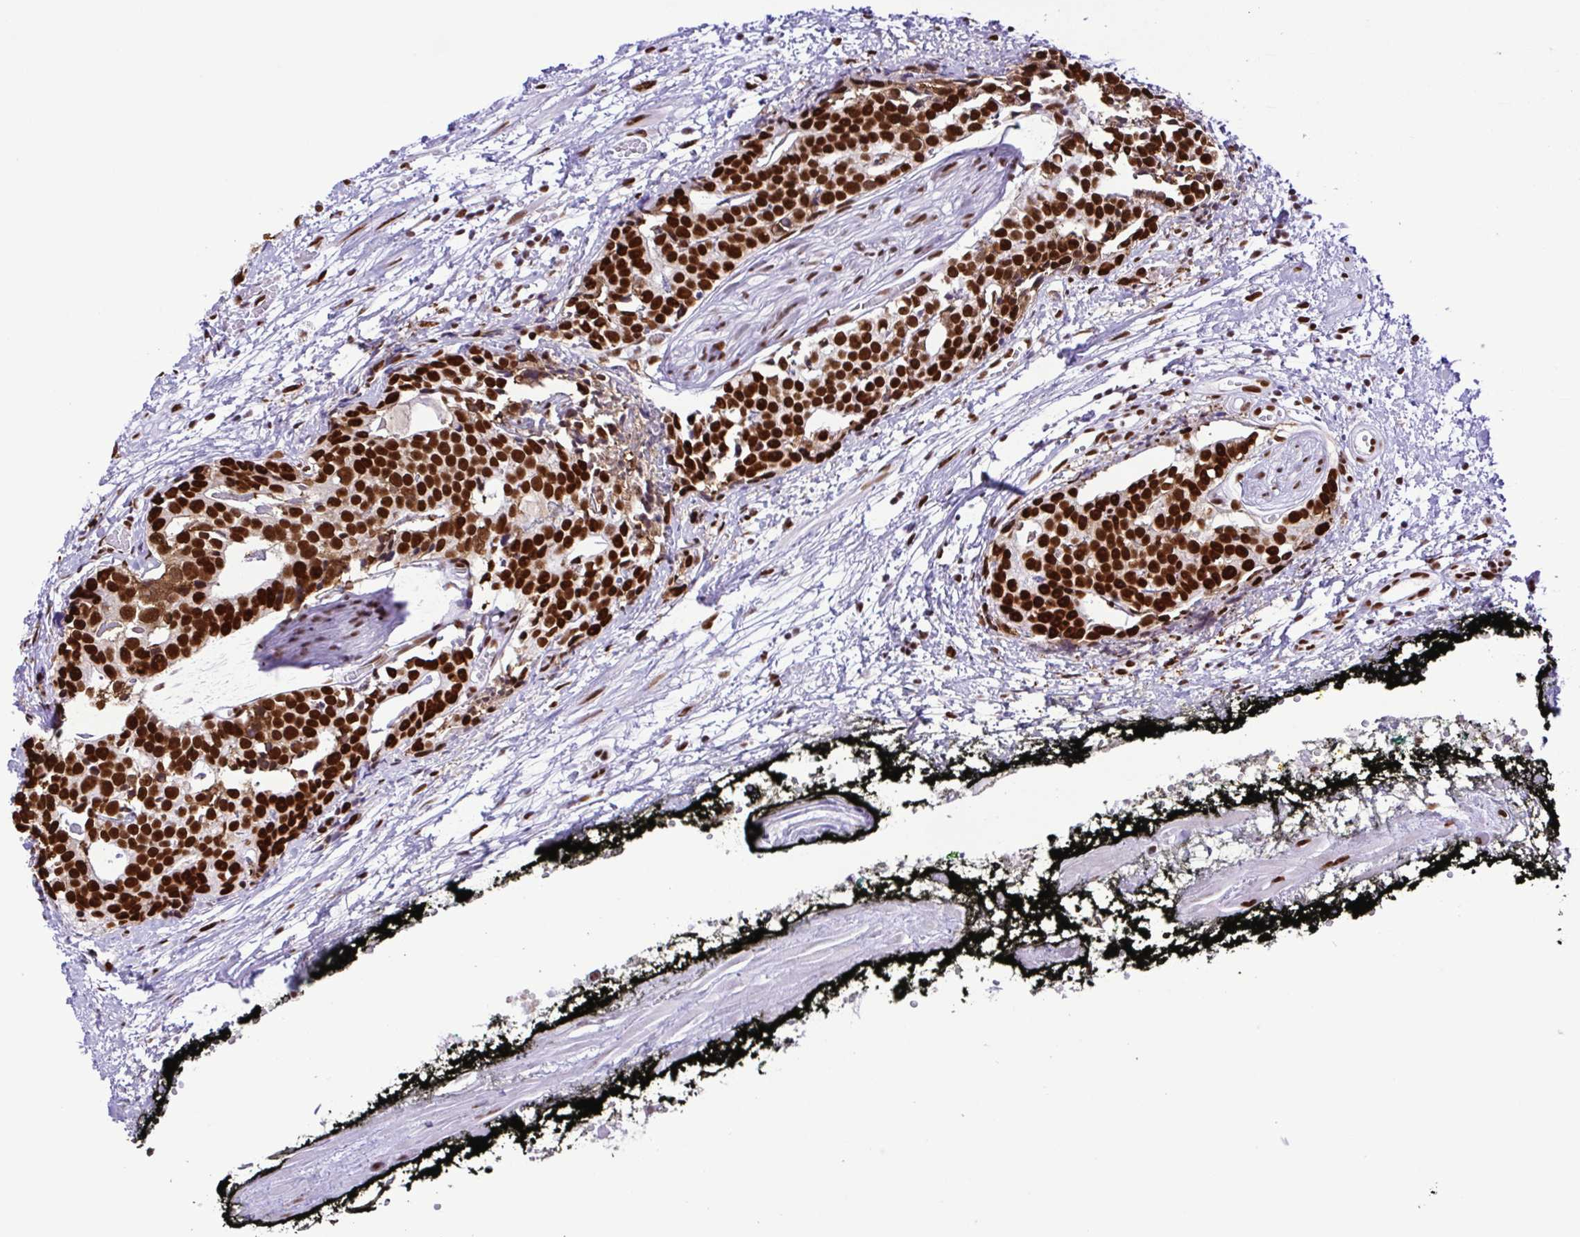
{"staining": {"intensity": "strong", "quantity": ">75%", "location": "nuclear"}, "tissue": "prostate cancer", "cell_type": "Tumor cells", "image_type": "cancer", "snomed": [{"axis": "morphology", "description": "Adenocarcinoma, High grade"}, {"axis": "topography", "description": "Prostate"}], "caption": "The micrograph exhibits immunohistochemical staining of prostate adenocarcinoma (high-grade). There is strong nuclear positivity is appreciated in about >75% of tumor cells.", "gene": "TRIM28", "patient": {"sex": "male", "age": 71}}